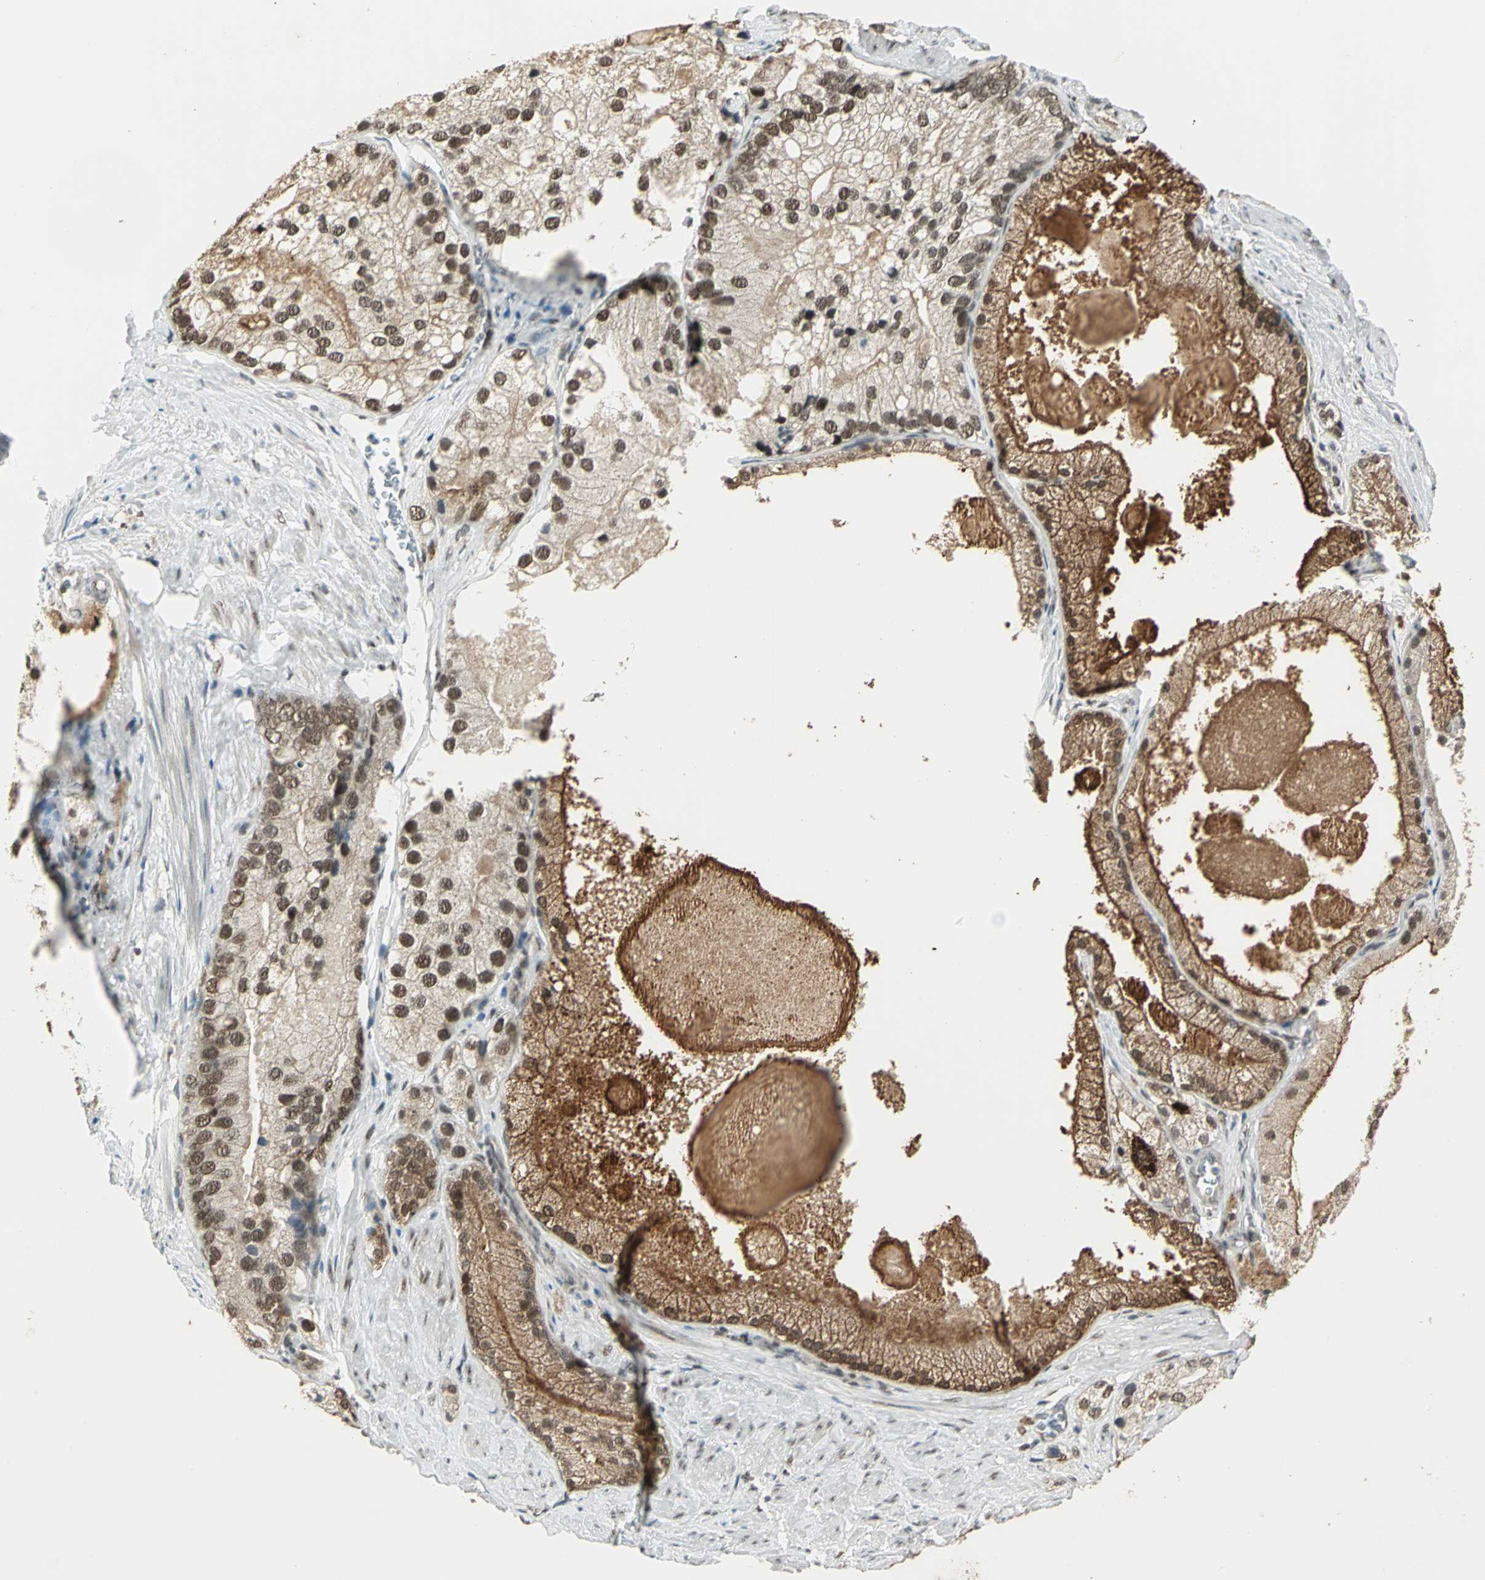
{"staining": {"intensity": "strong", "quantity": ">75%", "location": "nuclear"}, "tissue": "prostate cancer", "cell_type": "Tumor cells", "image_type": "cancer", "snomed": [{"axis": "morphology", "description": "Adenocarcinoma, Low grade"}, {"axis": "topography", "description": "Prostate"}], "caption": "IHC micrograph of neoplastic tissue: human prostate adenocarcinoma (low-grade) stained using IHC displays high levels of strong protein expression localized specifically in the nuclear of tumor cells, appearing as a nuclear brown color.", "gene": "RAD17", "patient": {"sex": "male", "age": 69}}